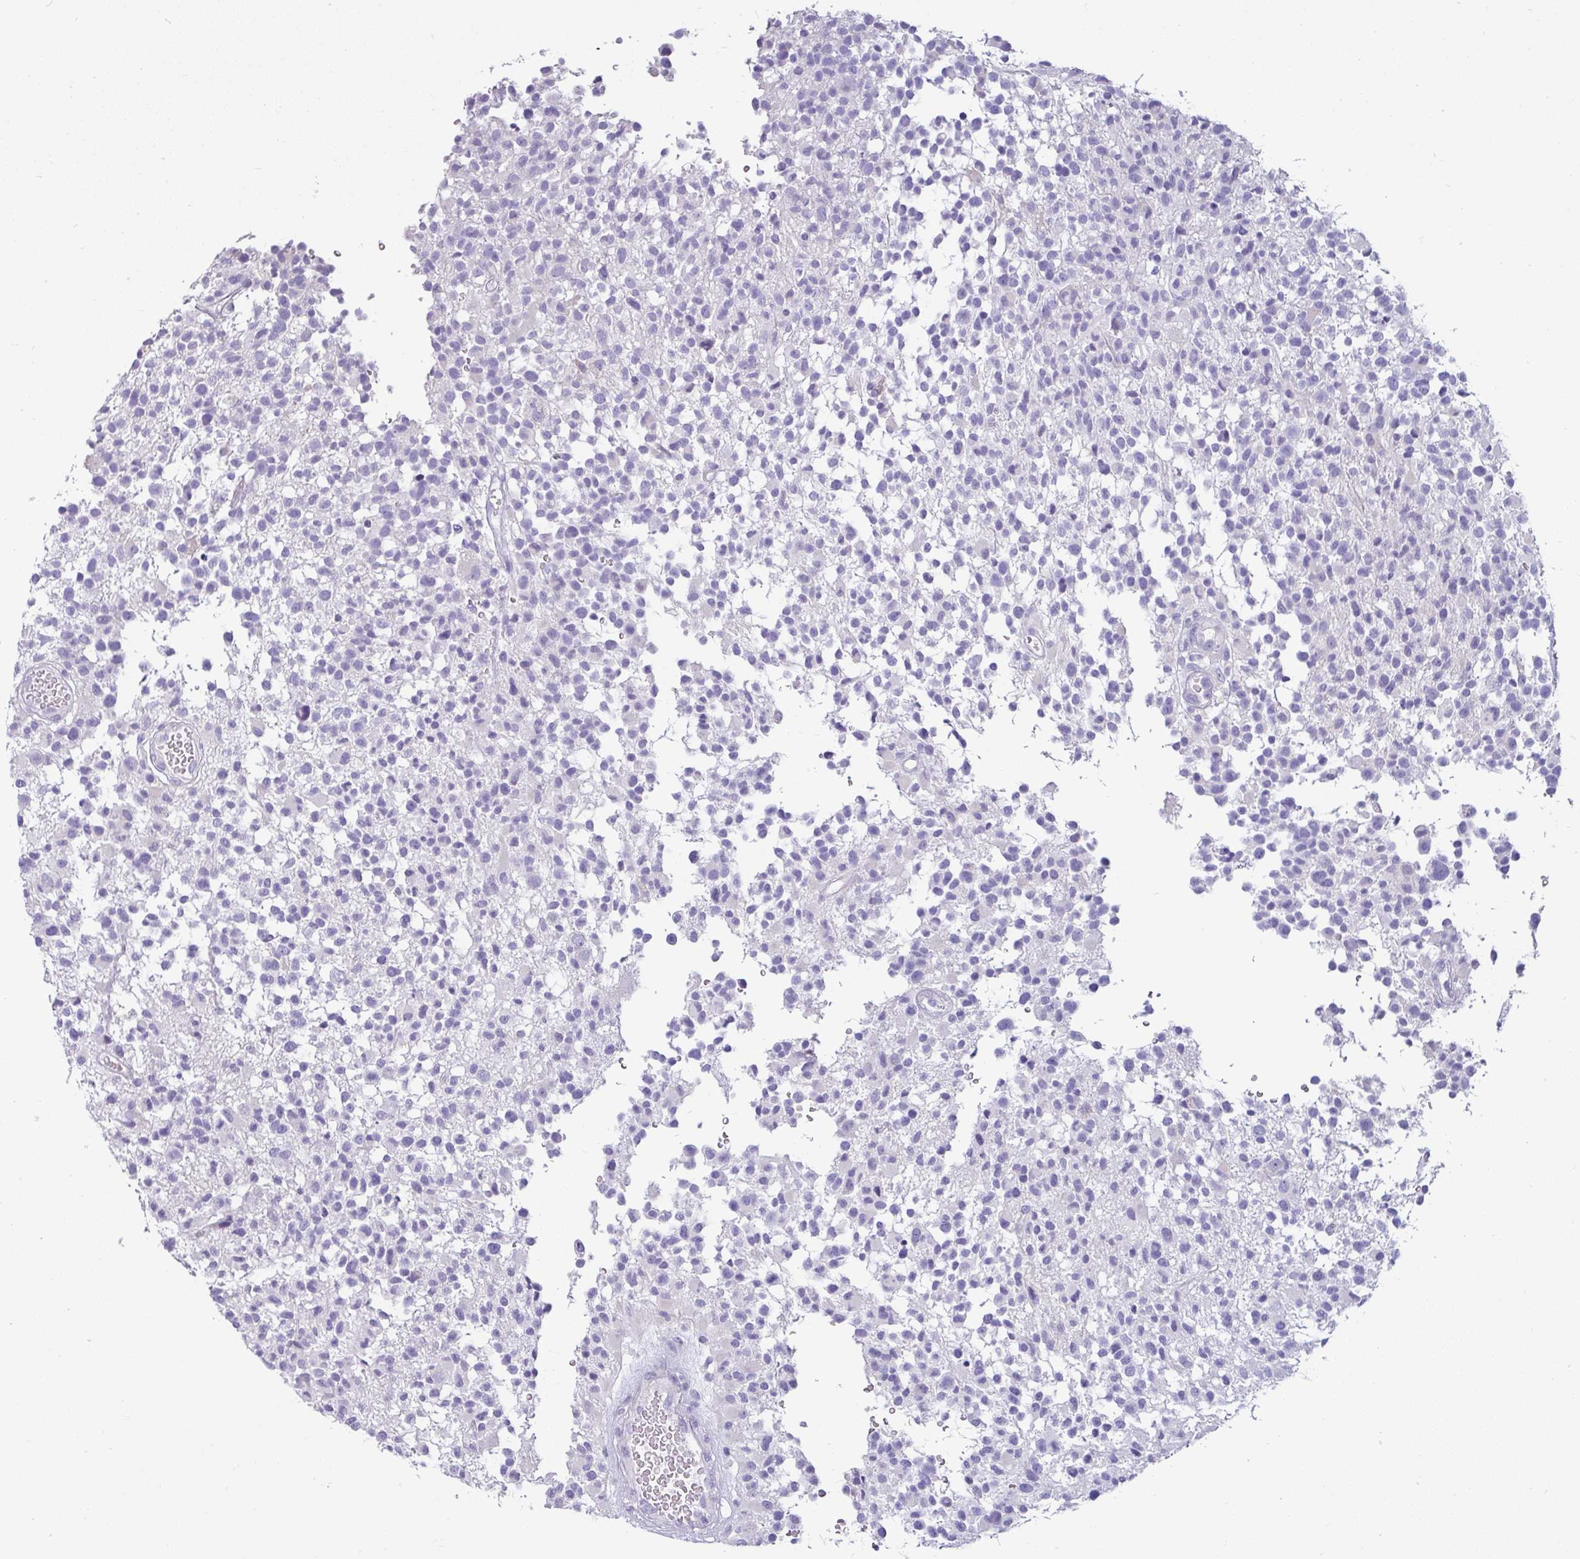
{"staining": {"intensity": "negative", "quantity": "none", "location": "none"}, "tissue": "glioma", "cell_type": "Tumor cells", "image_type": "cancer", "snomed": [{"axis": "morphology", "description": "Glioma, malignant, High grade"}, {"axis": "morphology", "description": "Glioblastoma, NOS"}, {"axis": "topography", "description": "Brain"}], "caption": "Protein analysis of high-grade glioma (malignant) displays no significant staining in tumor cells.", "gene": "VCY1B", "patient": {"sex": "male", "age": 60}}